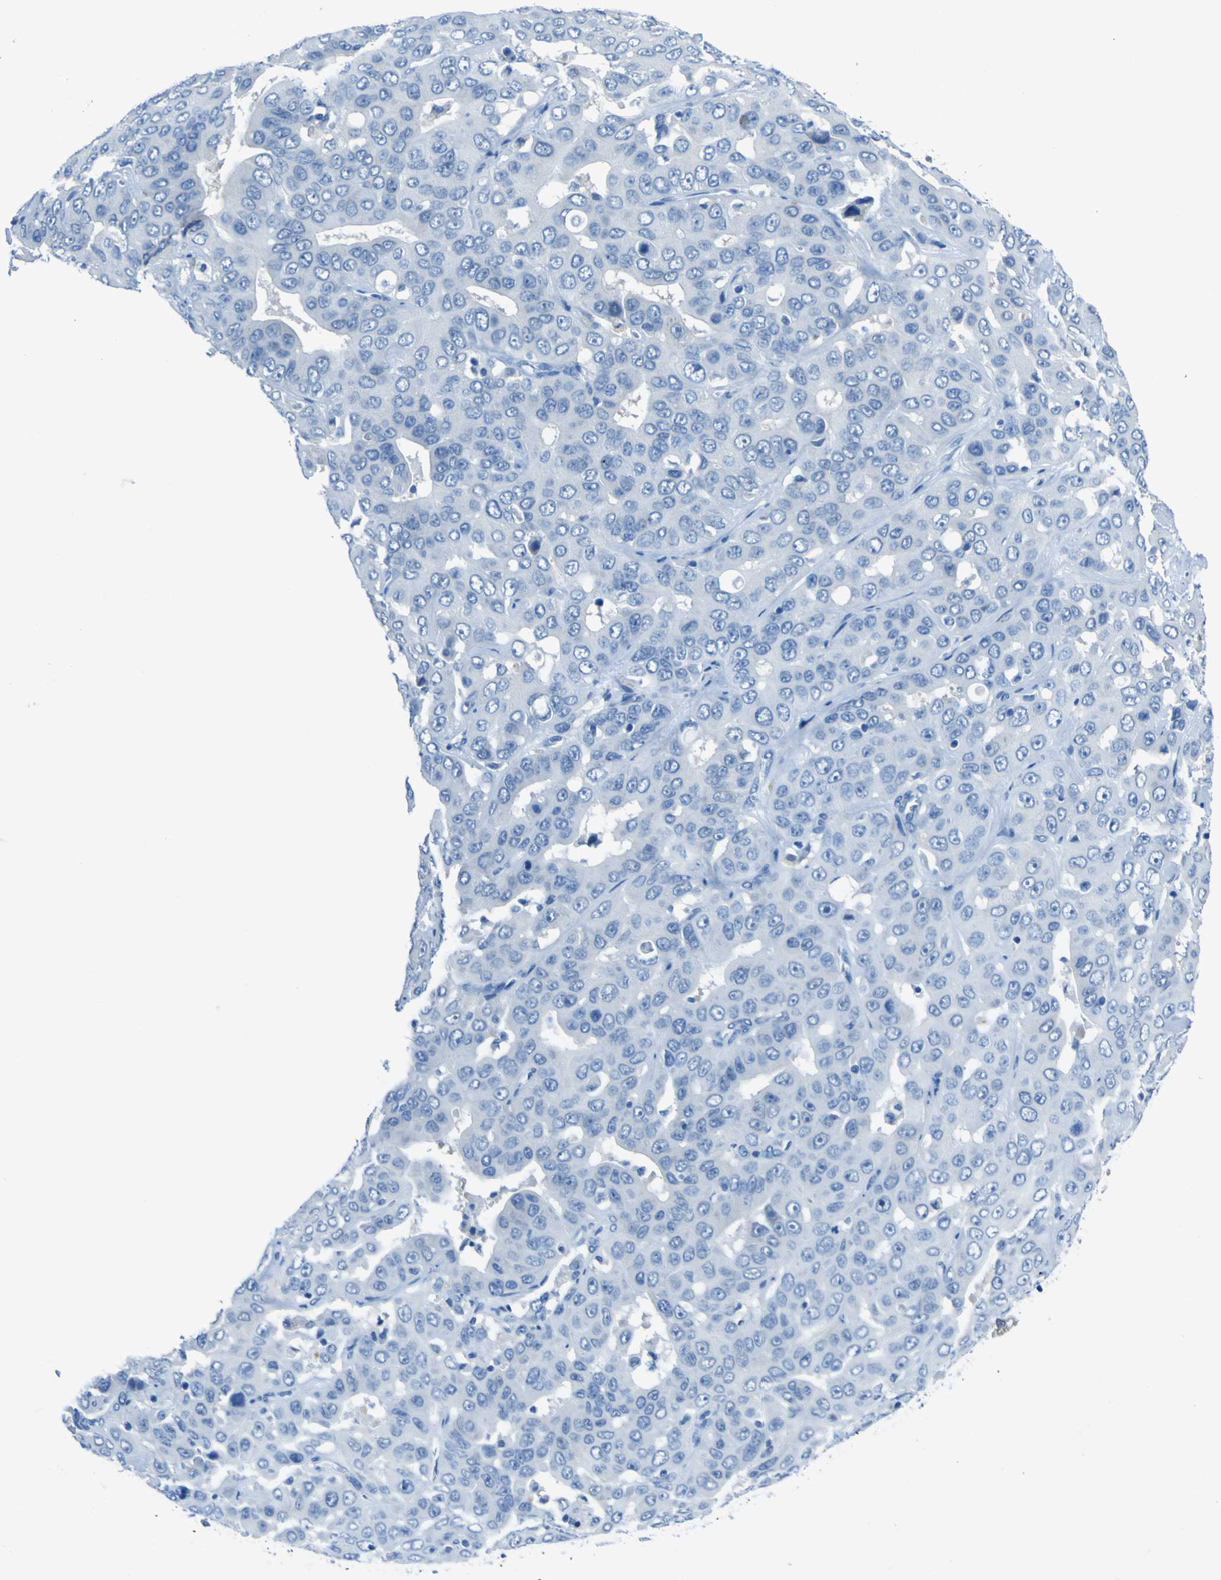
{"staining": {"intensity": "negative", "quantity": "none", "location": "none"}, "tissue": "liver cancer", "cell_type": "Tumor cells", "image_type": "cancer", "snomed": [{"axis": "morphology", "description": "Cholangiocarcinoma"}, {"axis": "topography", "description": "Liver"}], "caption": "Immunohistochemistry of liver cancer exhibits no staining in tumor cells.", "gene": "PHKG1", "patient": {"sex": "female", "age": 52}}